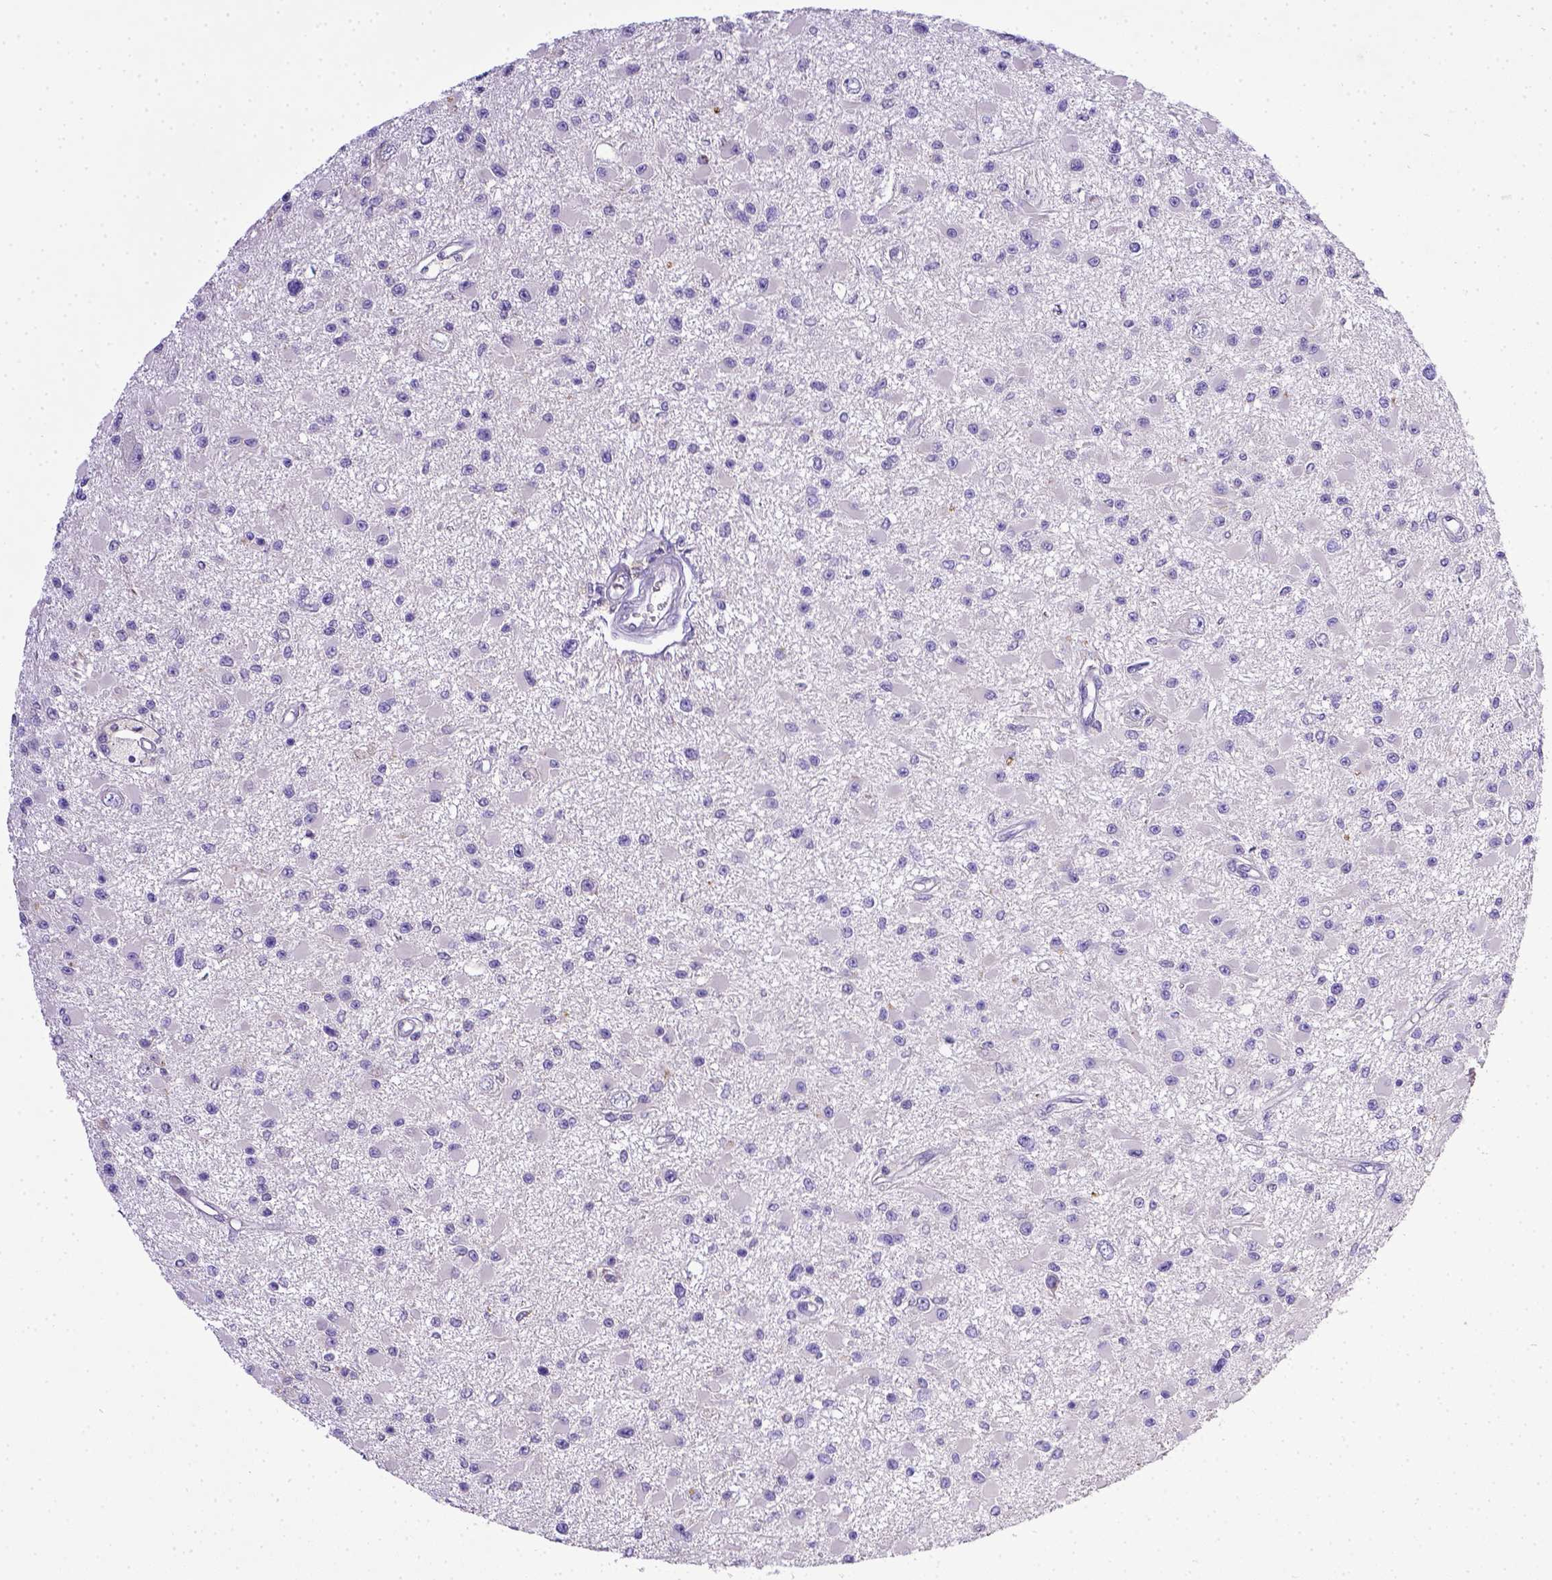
{"staining": {"intensity": "negative", "quantity": "none", "location": "none"}, "tissue": "glioma", "cell_type": "Tumor cells", "image_type": "cancer", "snomed": [{"axis": "morphology", "description": "Glioma, malignant, High grade"}, {"axis": "topography", "description": "Brain"}], "caption": "Immunohistochemistry (IHC) histopathology image of human glioma stained for a protein (brown), which shows no positivity in tumor cells. Nuclei are stained in blue.", "gene": "CD40", "patient": {"sex": "male", "age": 54}}